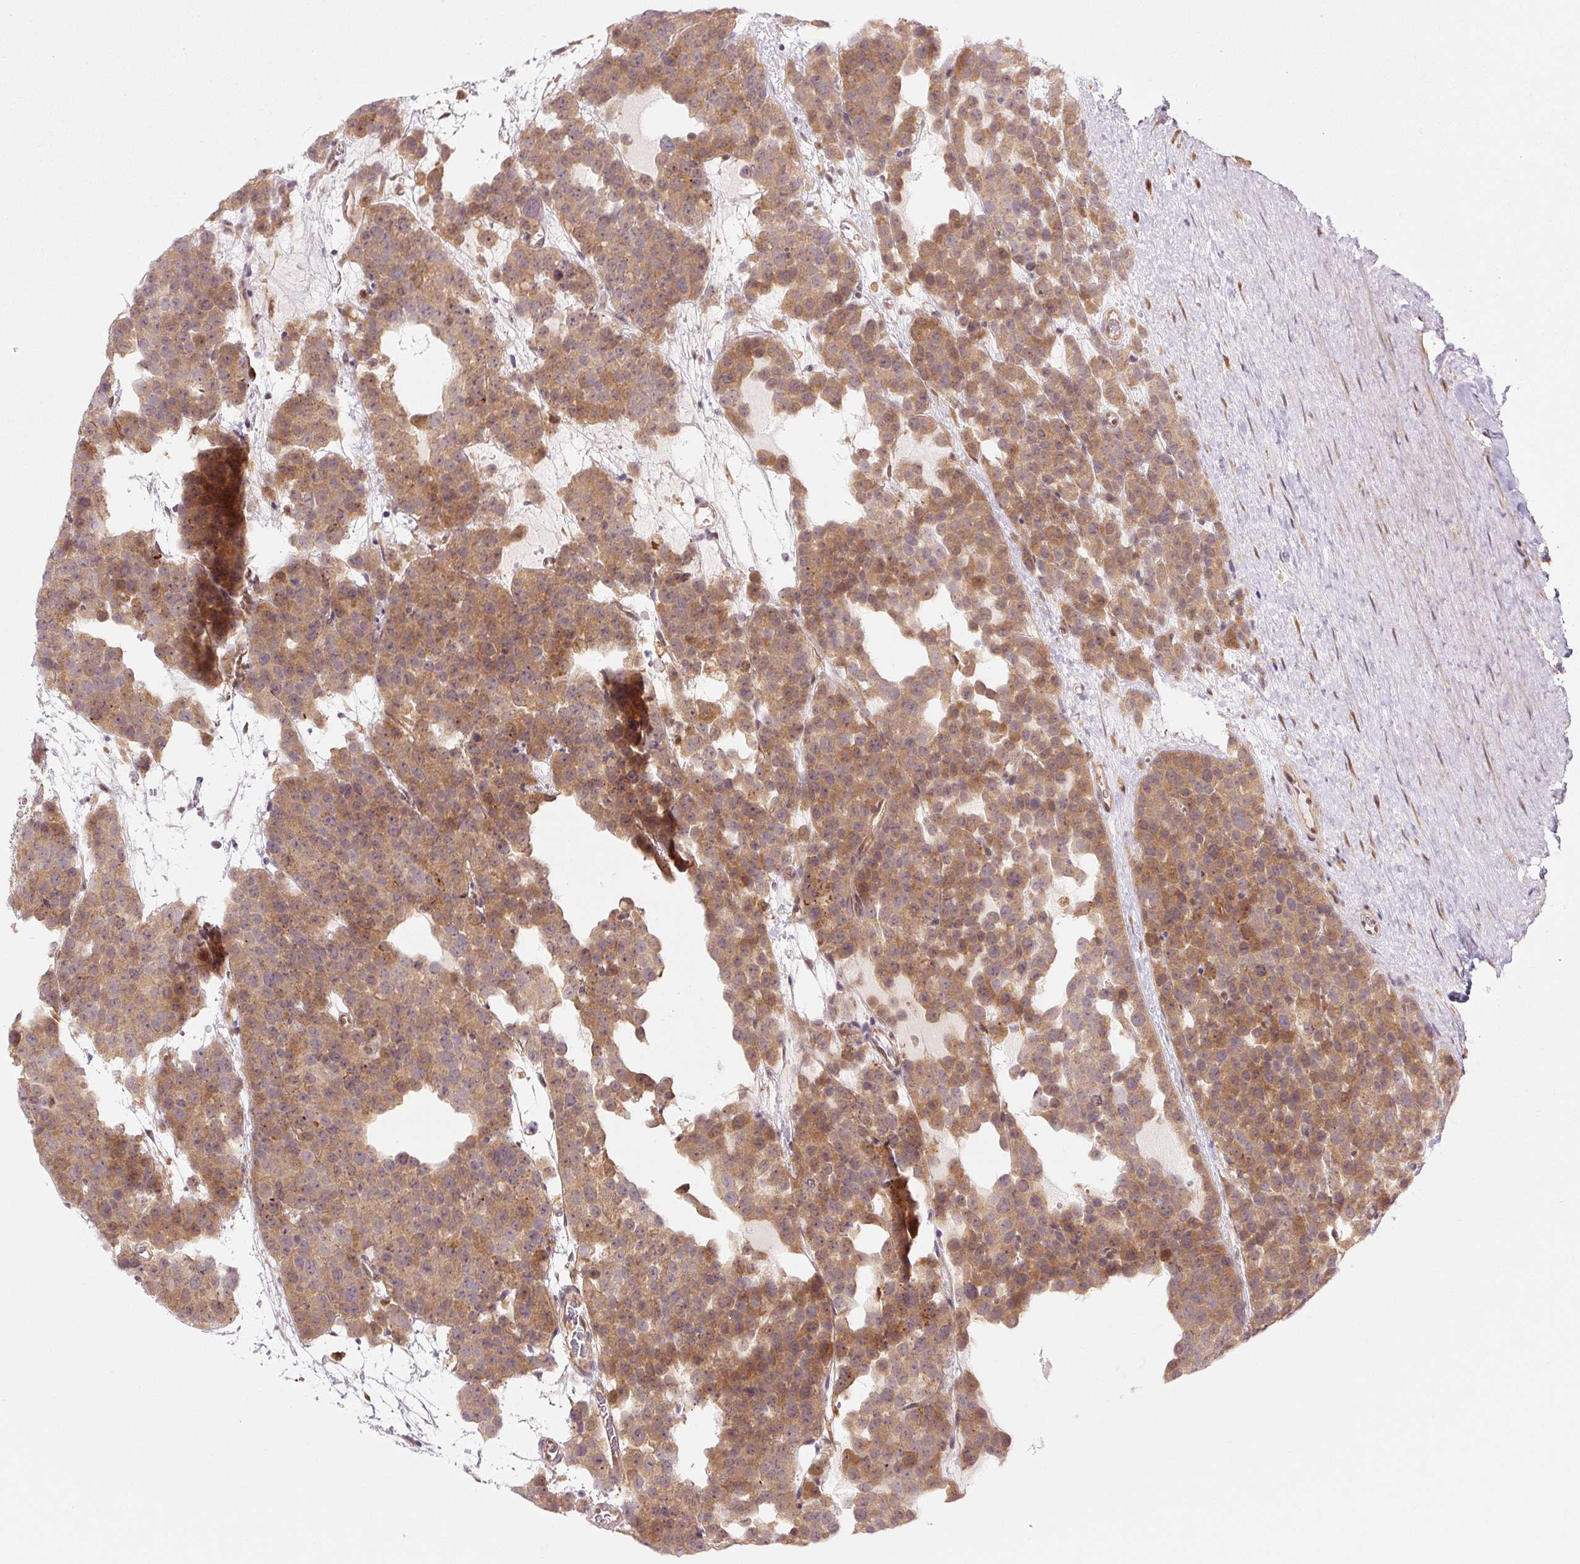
{"staining": {"intensity": "moderate", "quantity": ">75%", "location": "cytoplasmic/membranous"}, "tissue": "testis cancer", "cell_type": "Tumor cells", "image_type": "cancer", "snomed": [{"axis": "morphology", "description": "Seminoma, NOS"}, {"axis": "topography", "description": "Testis"}], "caption": "Protein expression analysis of human testis seminoma reveals moderate cytoplasmic/membranous expression in approximately >75% of tumor cells.", "gene": "ZSWIM7", "patient": {"sex": "male", "age": 71}}